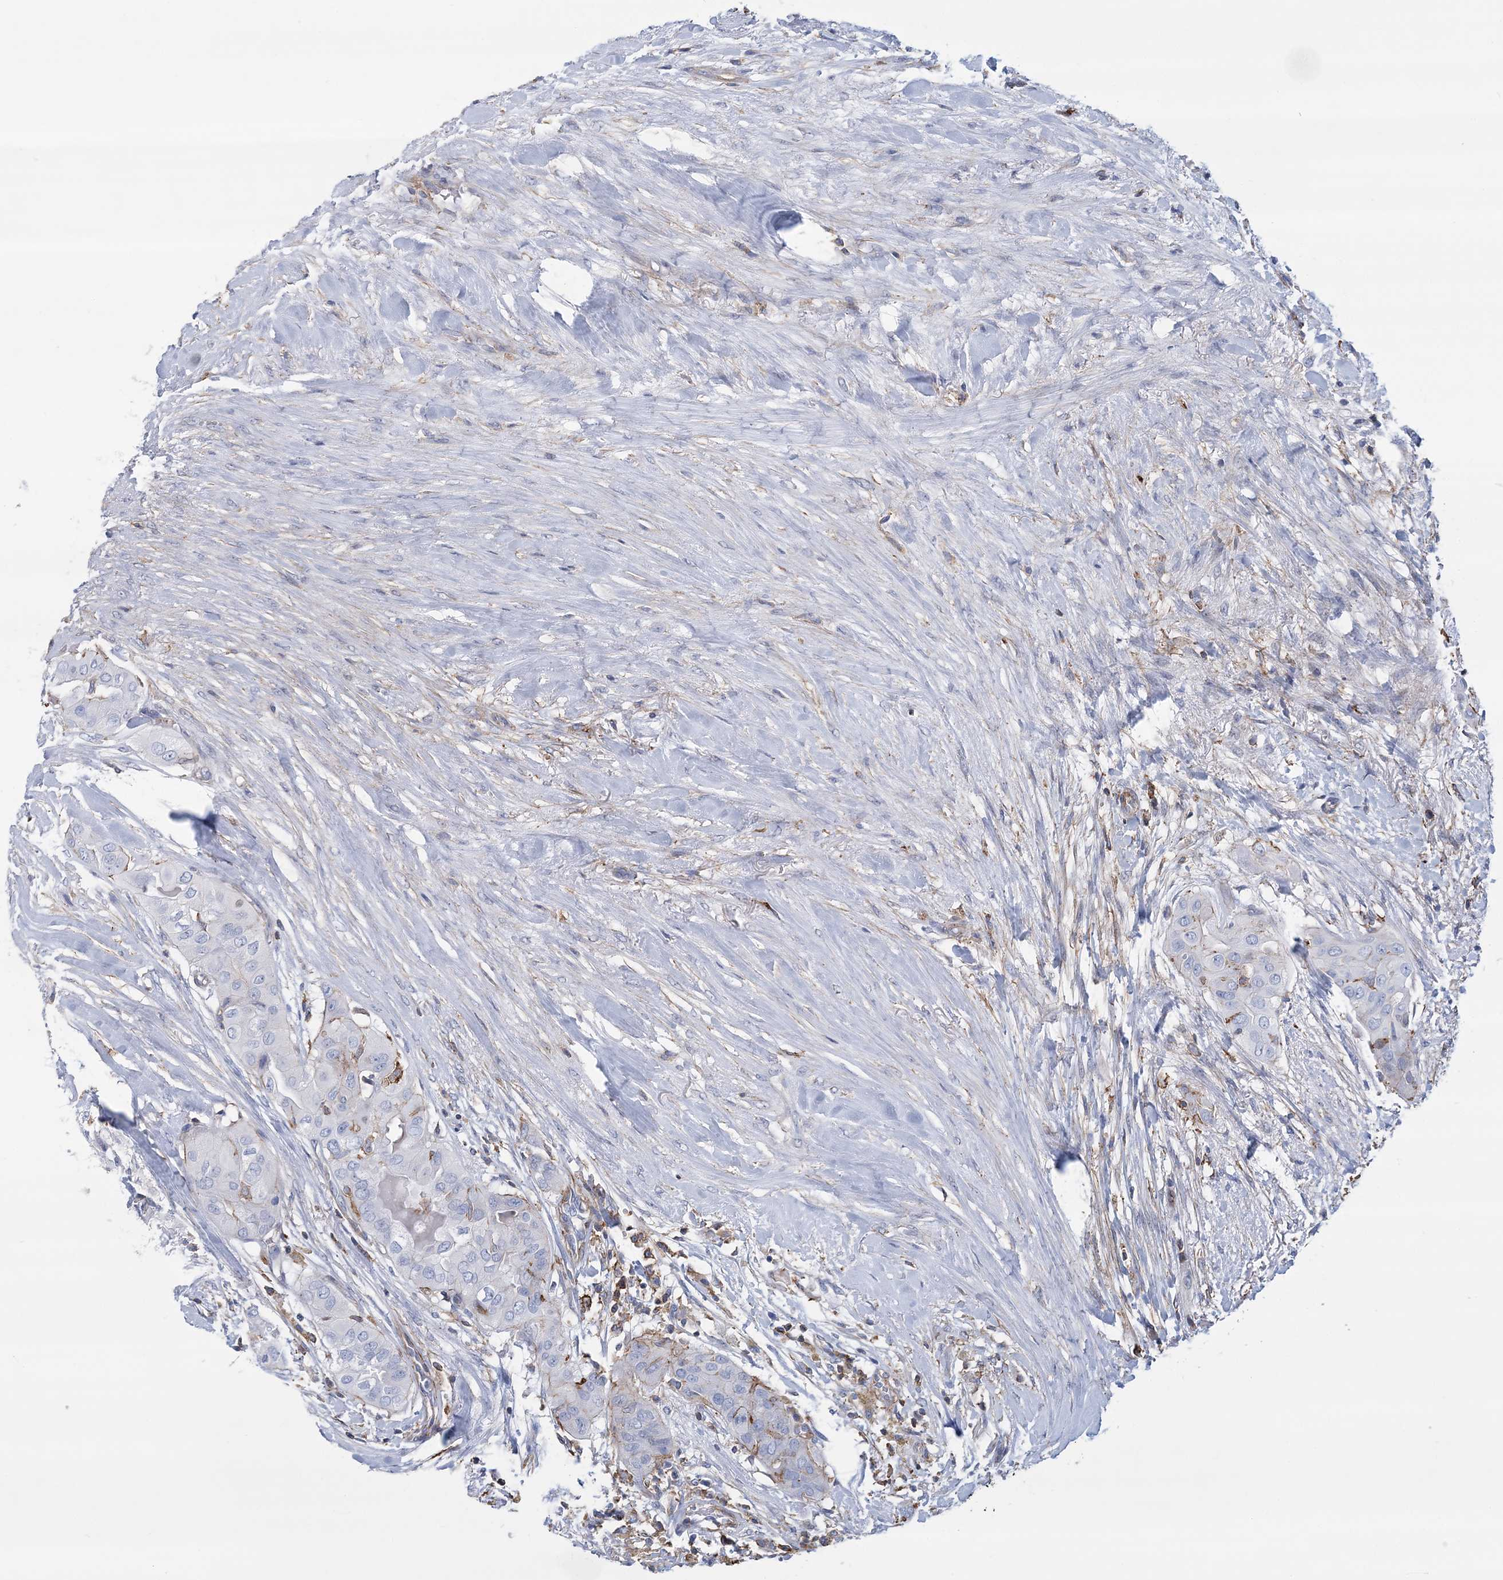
{"staining": {"intensity": "negative", "quantity": "none", "location": "none"}, "tissue": "thyroid cancer", "cell_type": "Tumor cells", "image_type": "cancer", "snomed": [{"axis": "morphology", "description": "Papillary adenocarcinoma, NOS"}, {"axis": "topography", "description": "Thyroid gland"}], "caption": "Photomicrograph shows no protein staining in tumor cells of thyroid cancer (papillary adenocarcinoma) tissue.", "gene": "C11orf21", "patient": {"sex": "female", "age": 59}}